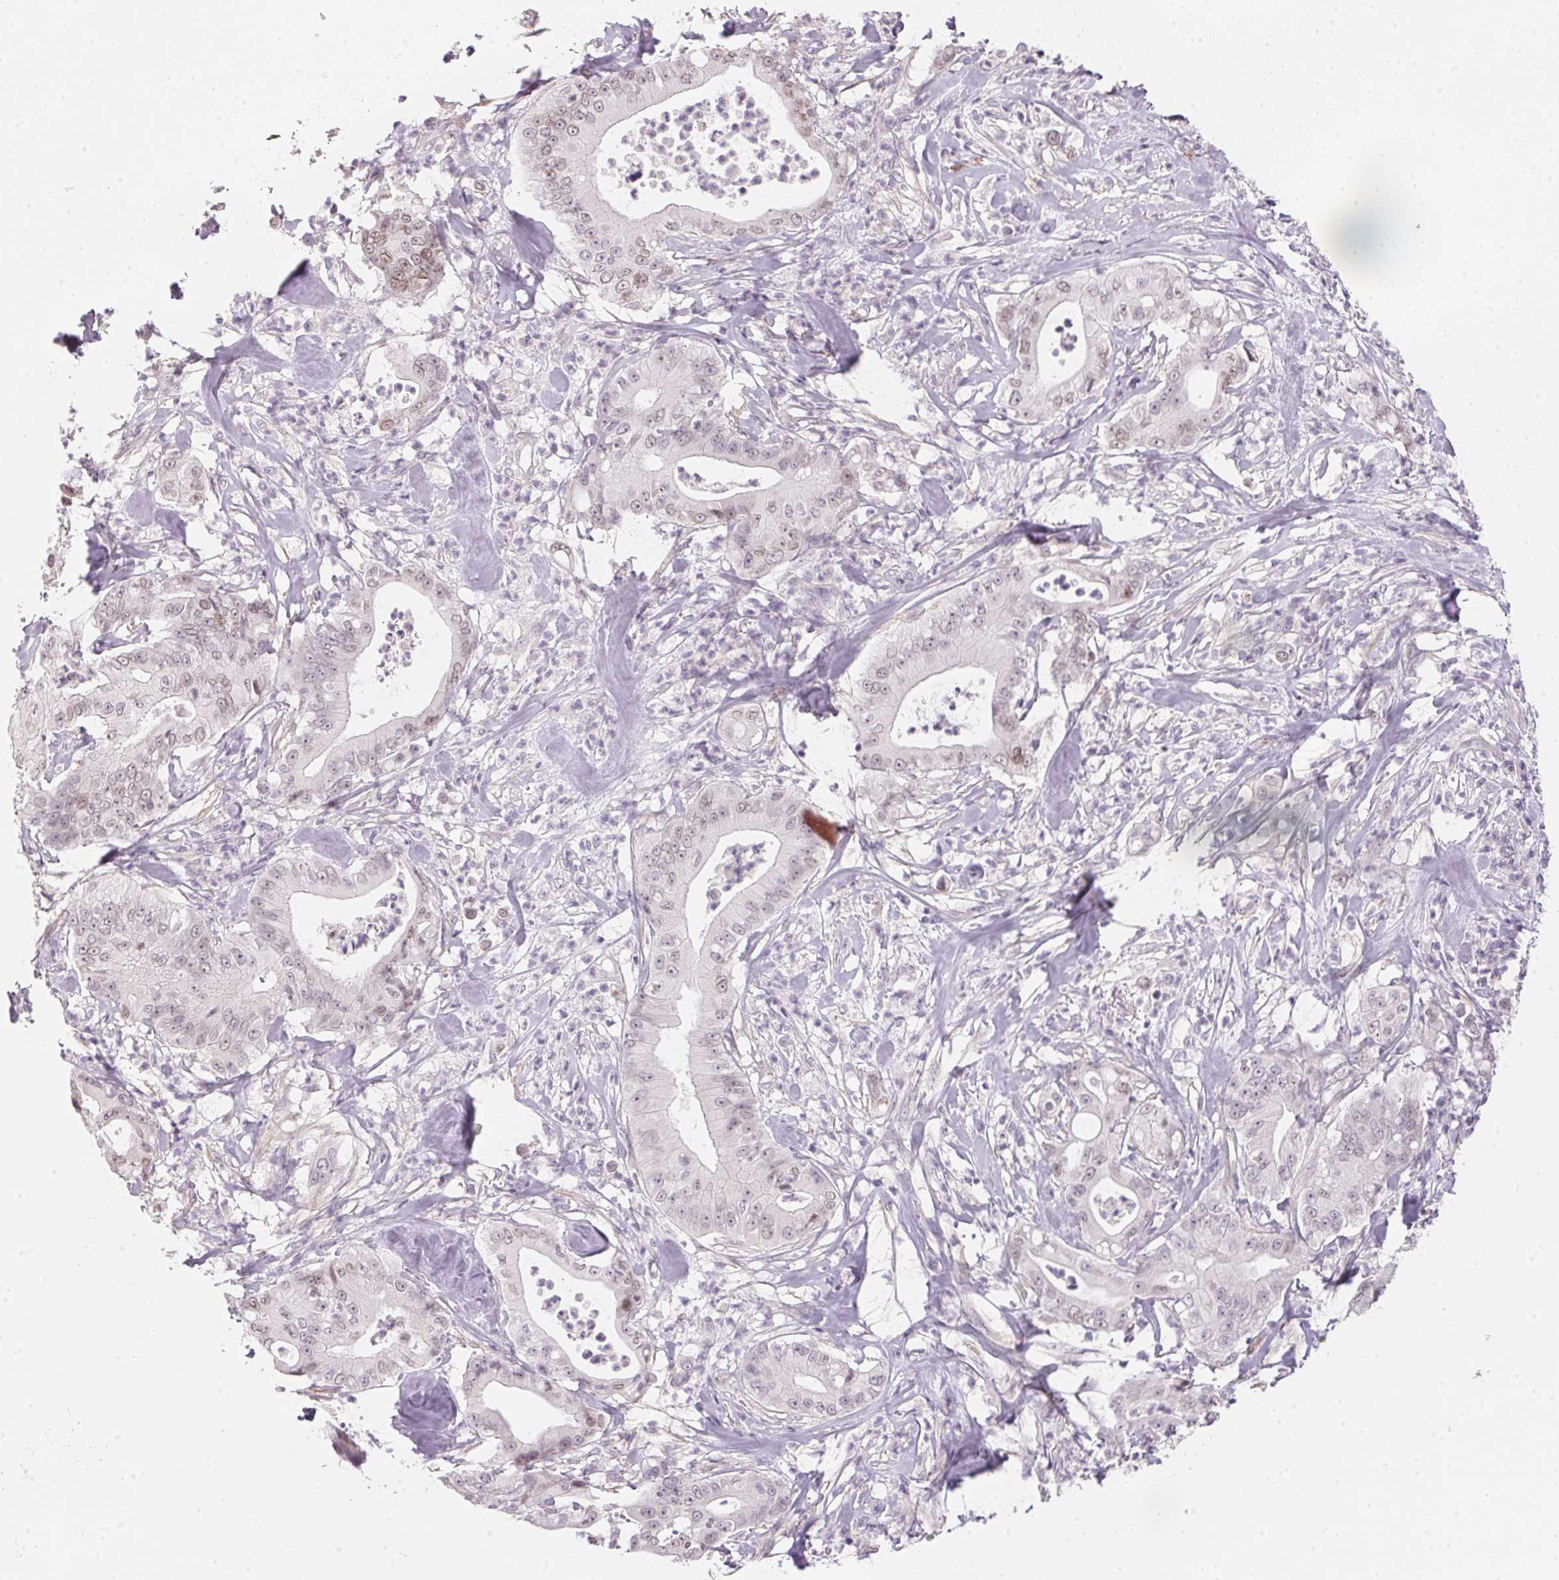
{"staining": {"intensity": "weak", "quantity": "25%-75%", "location": "nuclear"}, "tissue": "pancreatic cancer", "cell_type": "Tumor cells", "image_type": "cancer", "snomed": [{"axis": "morphology", "description": "Adenocarcinoma, NOS"}, {"axis": "topography", "description": "Pancreas"}], "caption": "Pancreatic cancer tissue reveals weak nuclear expression in about 25%-75% of tumor cells, visualized by immunohistochemistry. Using DAB (3,3'-diaminobenzidine) (brown) and hematoxylin (blue) stains, captured at high magnification using brightfield microscopy.", "gene": "GDAP1L1", "patient": {"sex": "male", "age": 71}}